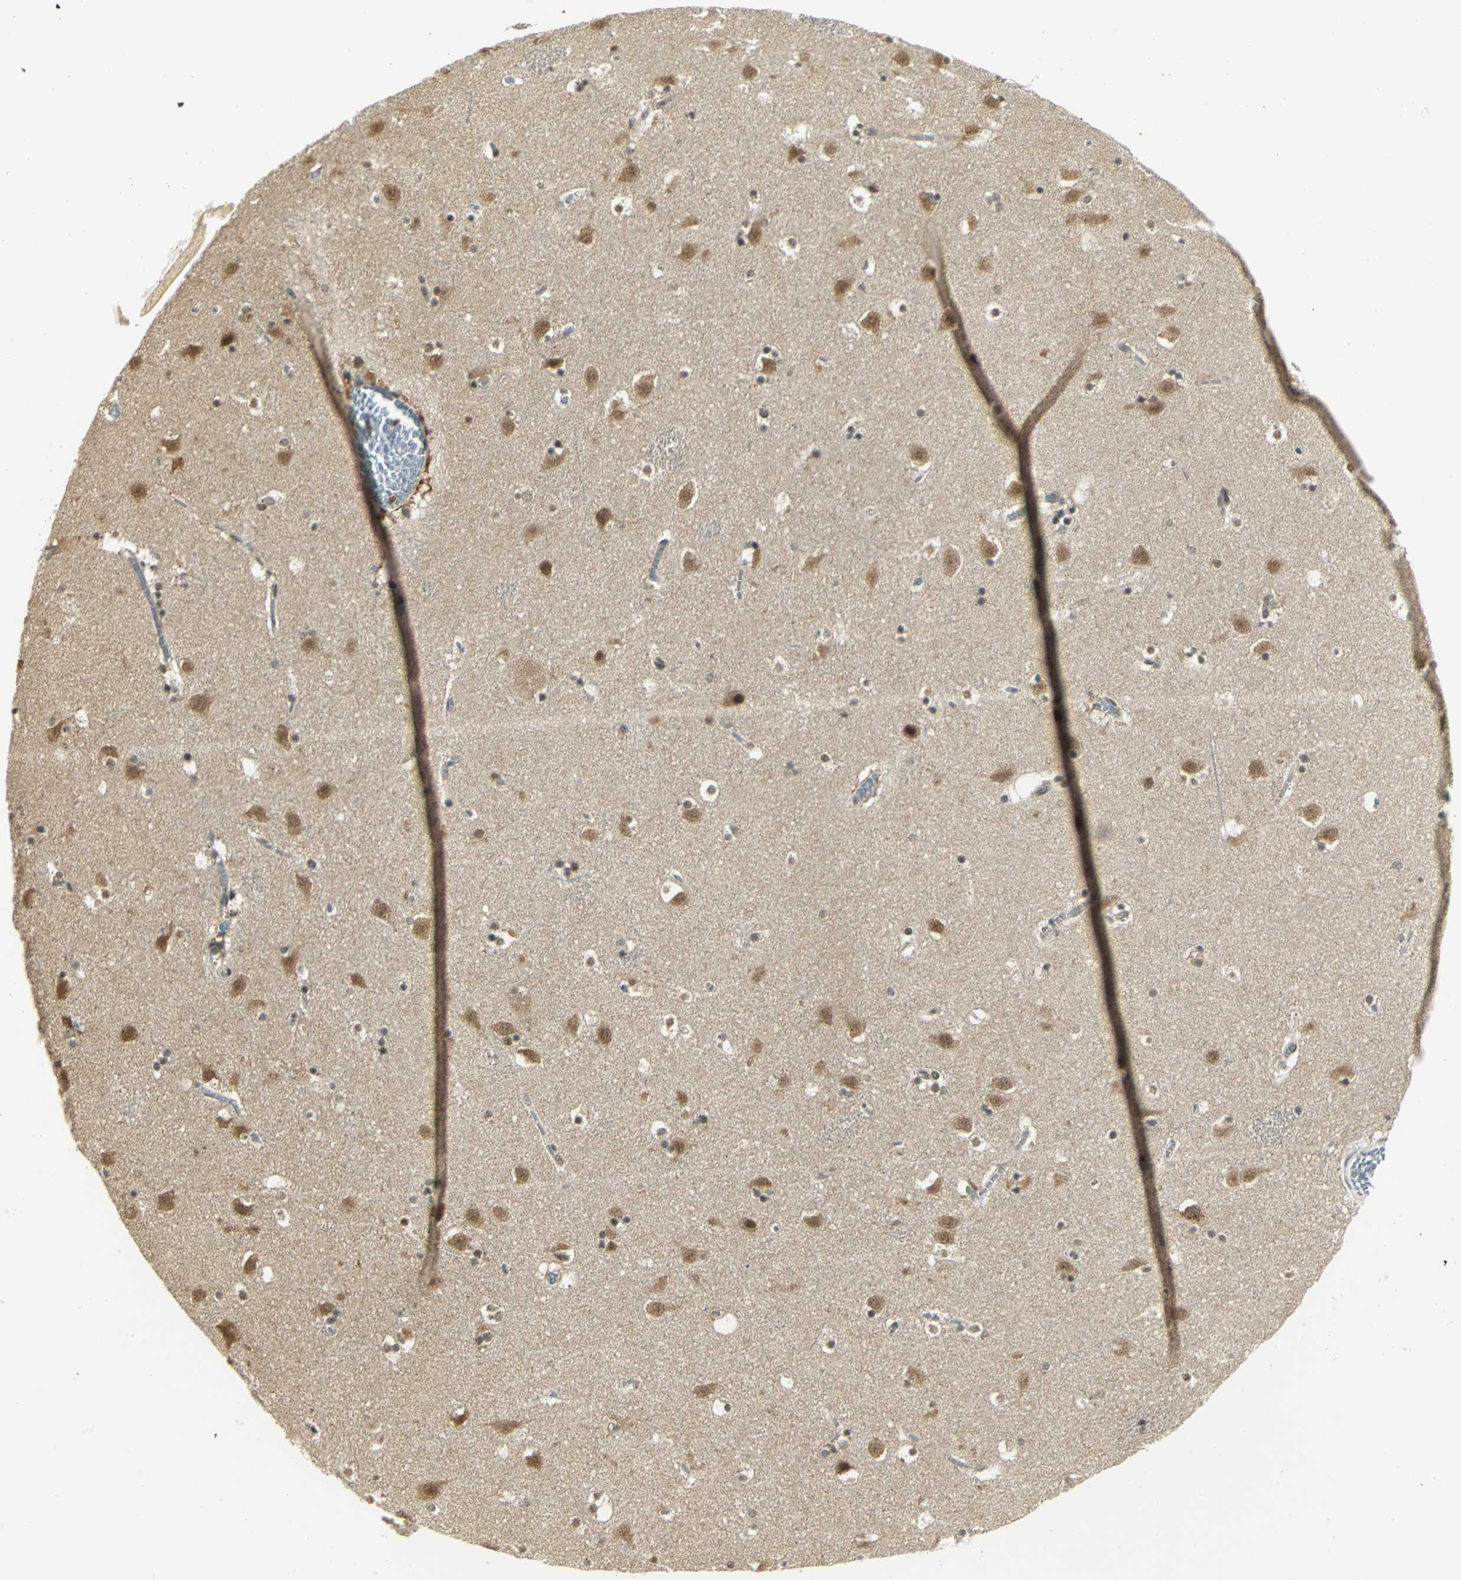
{"staining": {"intensity": "moderate", "quantity": ">75%", "location": "cytoplasmic/membranous"}, "tissue": "caudate", "cell_type": "Glial cells", "image_type": "normal", "snomed": [{"axis": "morphology", "description": "Normal tissue, NOS"}, {"axis": "topography", "description": "Lateral ventricle wall"}], "caption": "High-magnification brightfield microscopy of unremarkable caudate stained with DAB (brown) and counterstained with hematoxylin (blue). glial cells exhibit moderate cytoplasmic/membranous staining is identified in about>75% of cells.", "gene": "CDC34", "patient": {"sex": "male", "age": 45}}